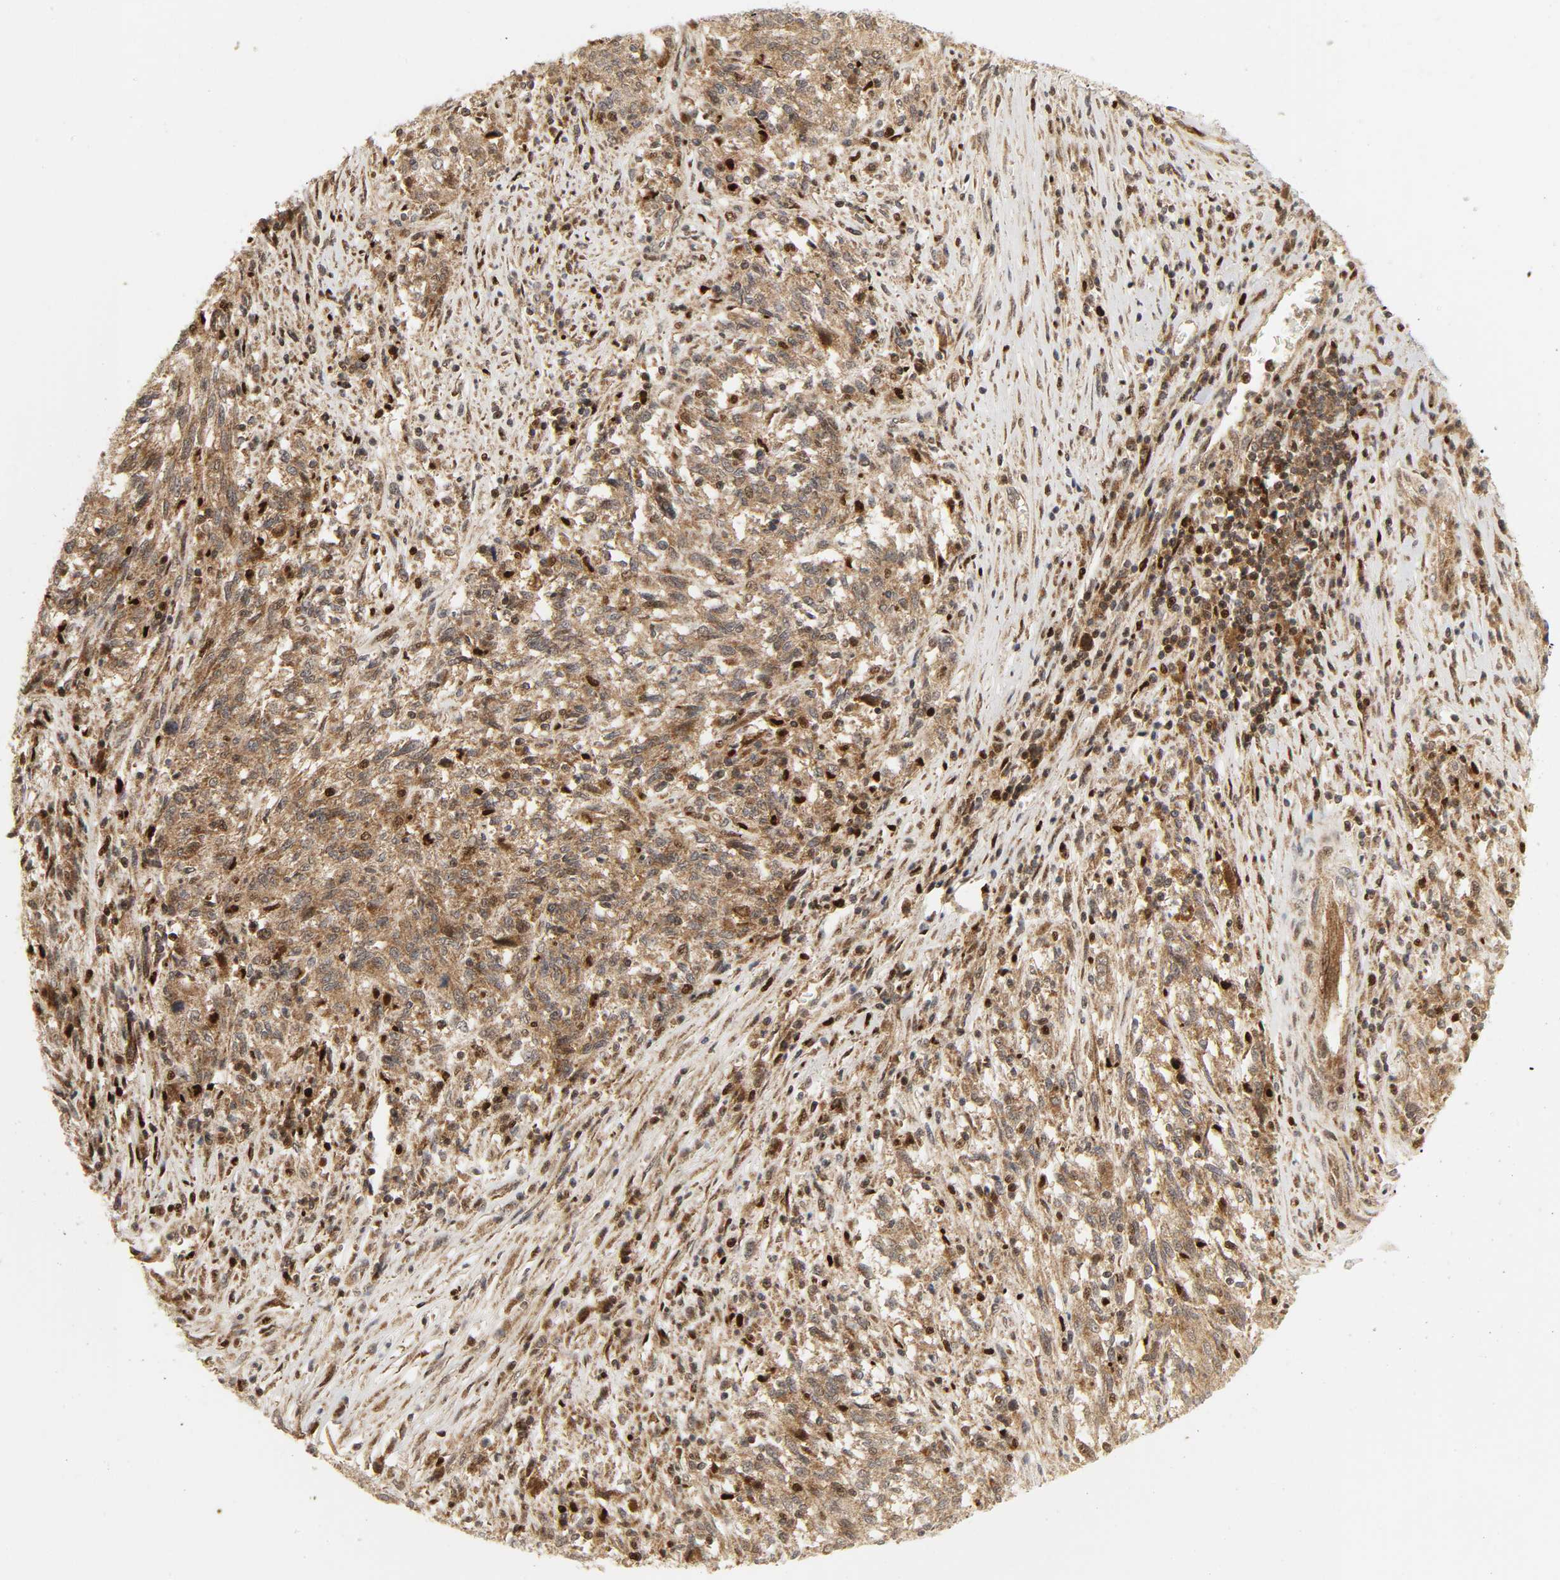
{"staining": {"intensity": "moderate", "quantity": ">75%", "location": "cytoplasmic/membranous"}, "tissue": "melanoma", "cell_type": "Tumor cells", "image_type": "cancer", "snomed": [{"axis": "morphology", "description": "Malignant melanoma, Metastatic site"}, {"axis": "topography", "description": "Lymph node"}], "caption": "Human melanoma stained with a protein marker displays moderate staining in tumor cells.", "gene": "CHUK", "patient": {"sex": "male", "age": 61}}